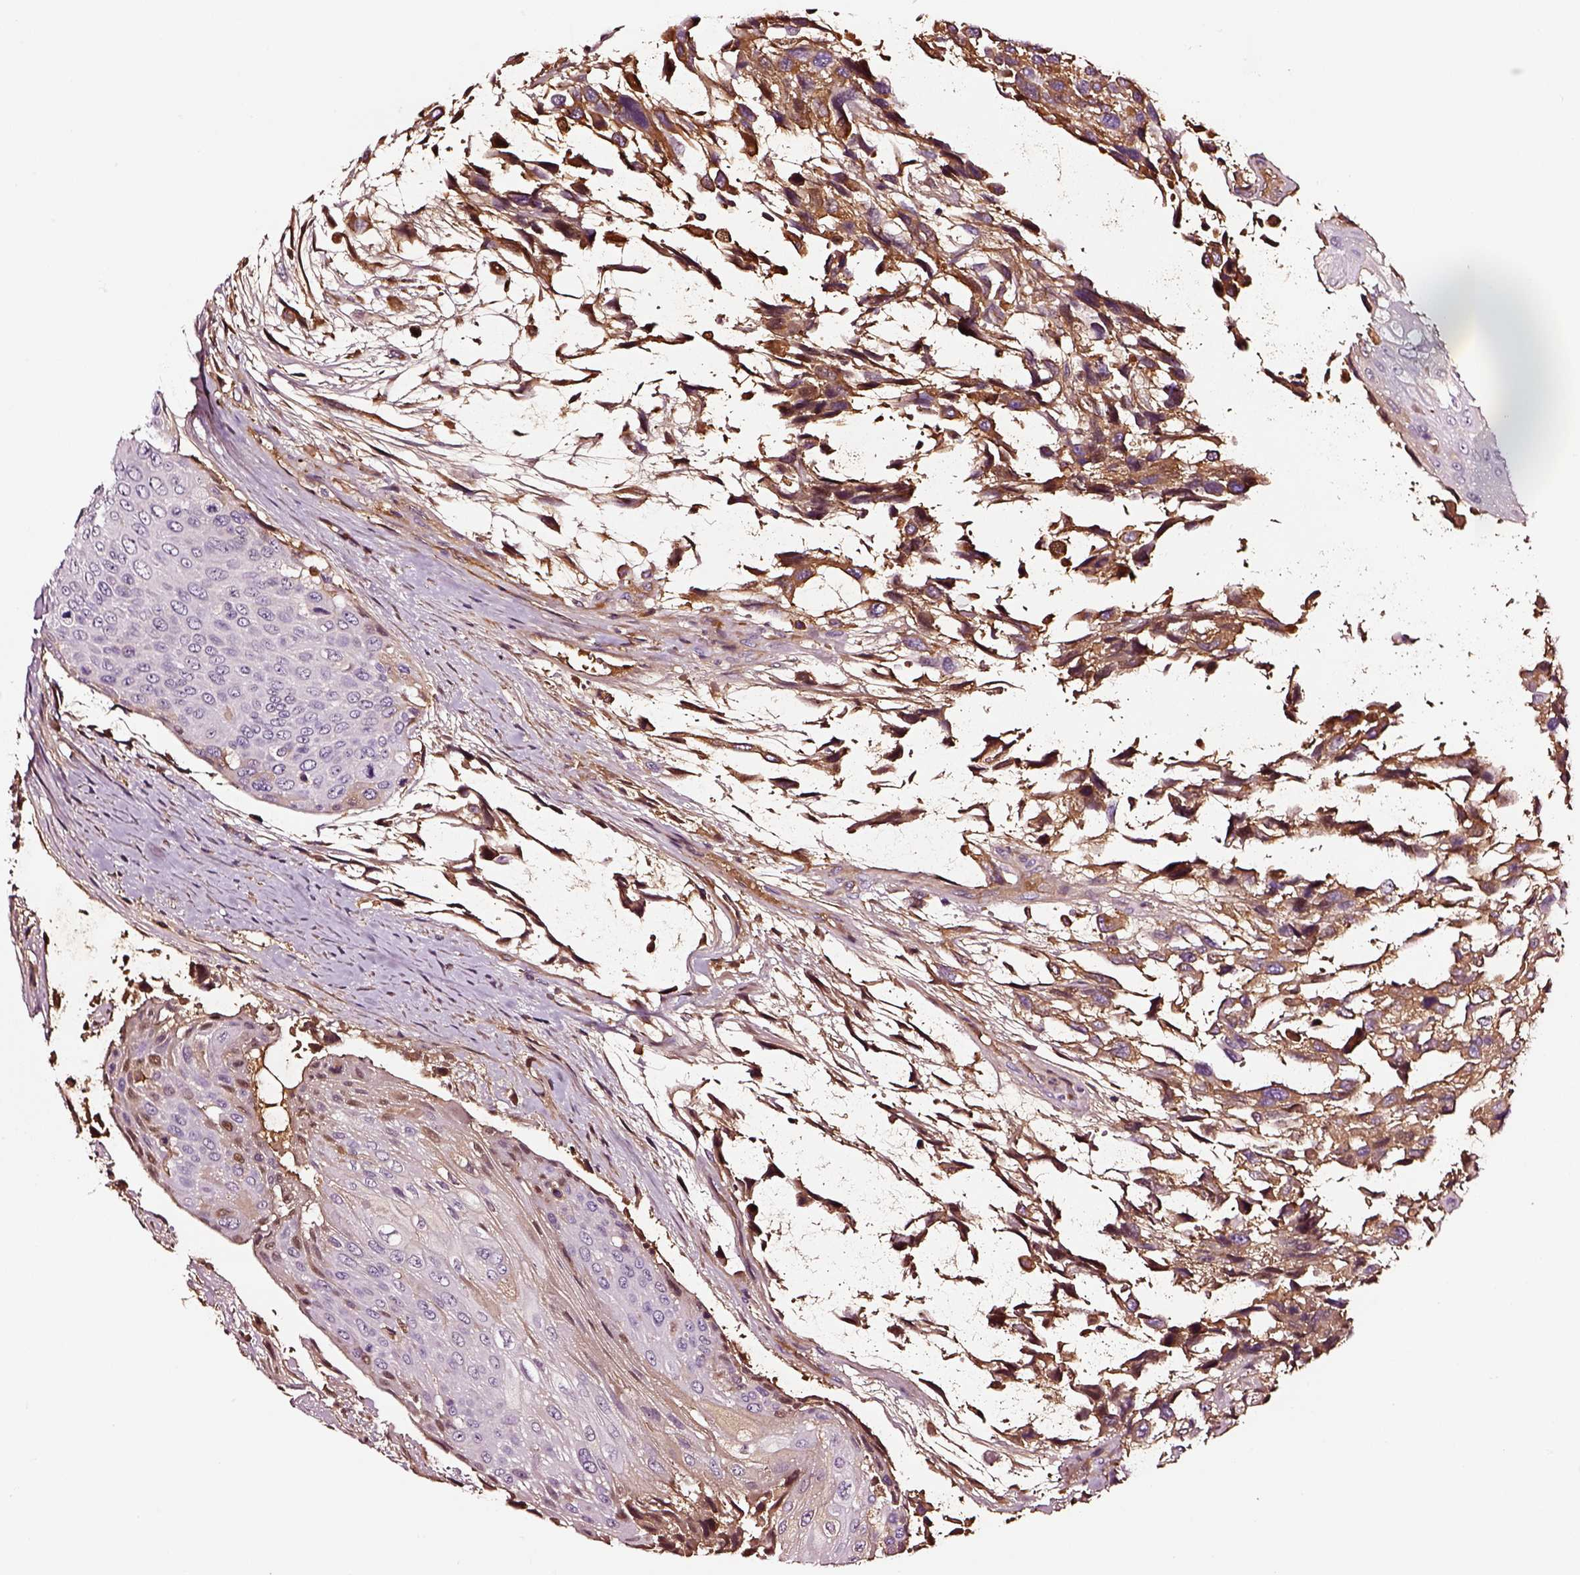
{"staining": {"intensity": "negative", "quantity": "none", "location": "none"}, "tissue": "urothelial cancer", "cell_type": "Tumor cells", "image_type": "cancer", "snomed": [{"axis": "morphology", "description": "Urothelial carcinoma, High grade"}, {"axis": "topography", "description": "Urinary bladder"}], "caption": "Immunohistochemistry histopathology image of human urothelial cancer stained for a protein (brown), which demonstrates no staining in tumor cells.", "gene": "TF", "patient": {"sex": "female", "age": 70}}